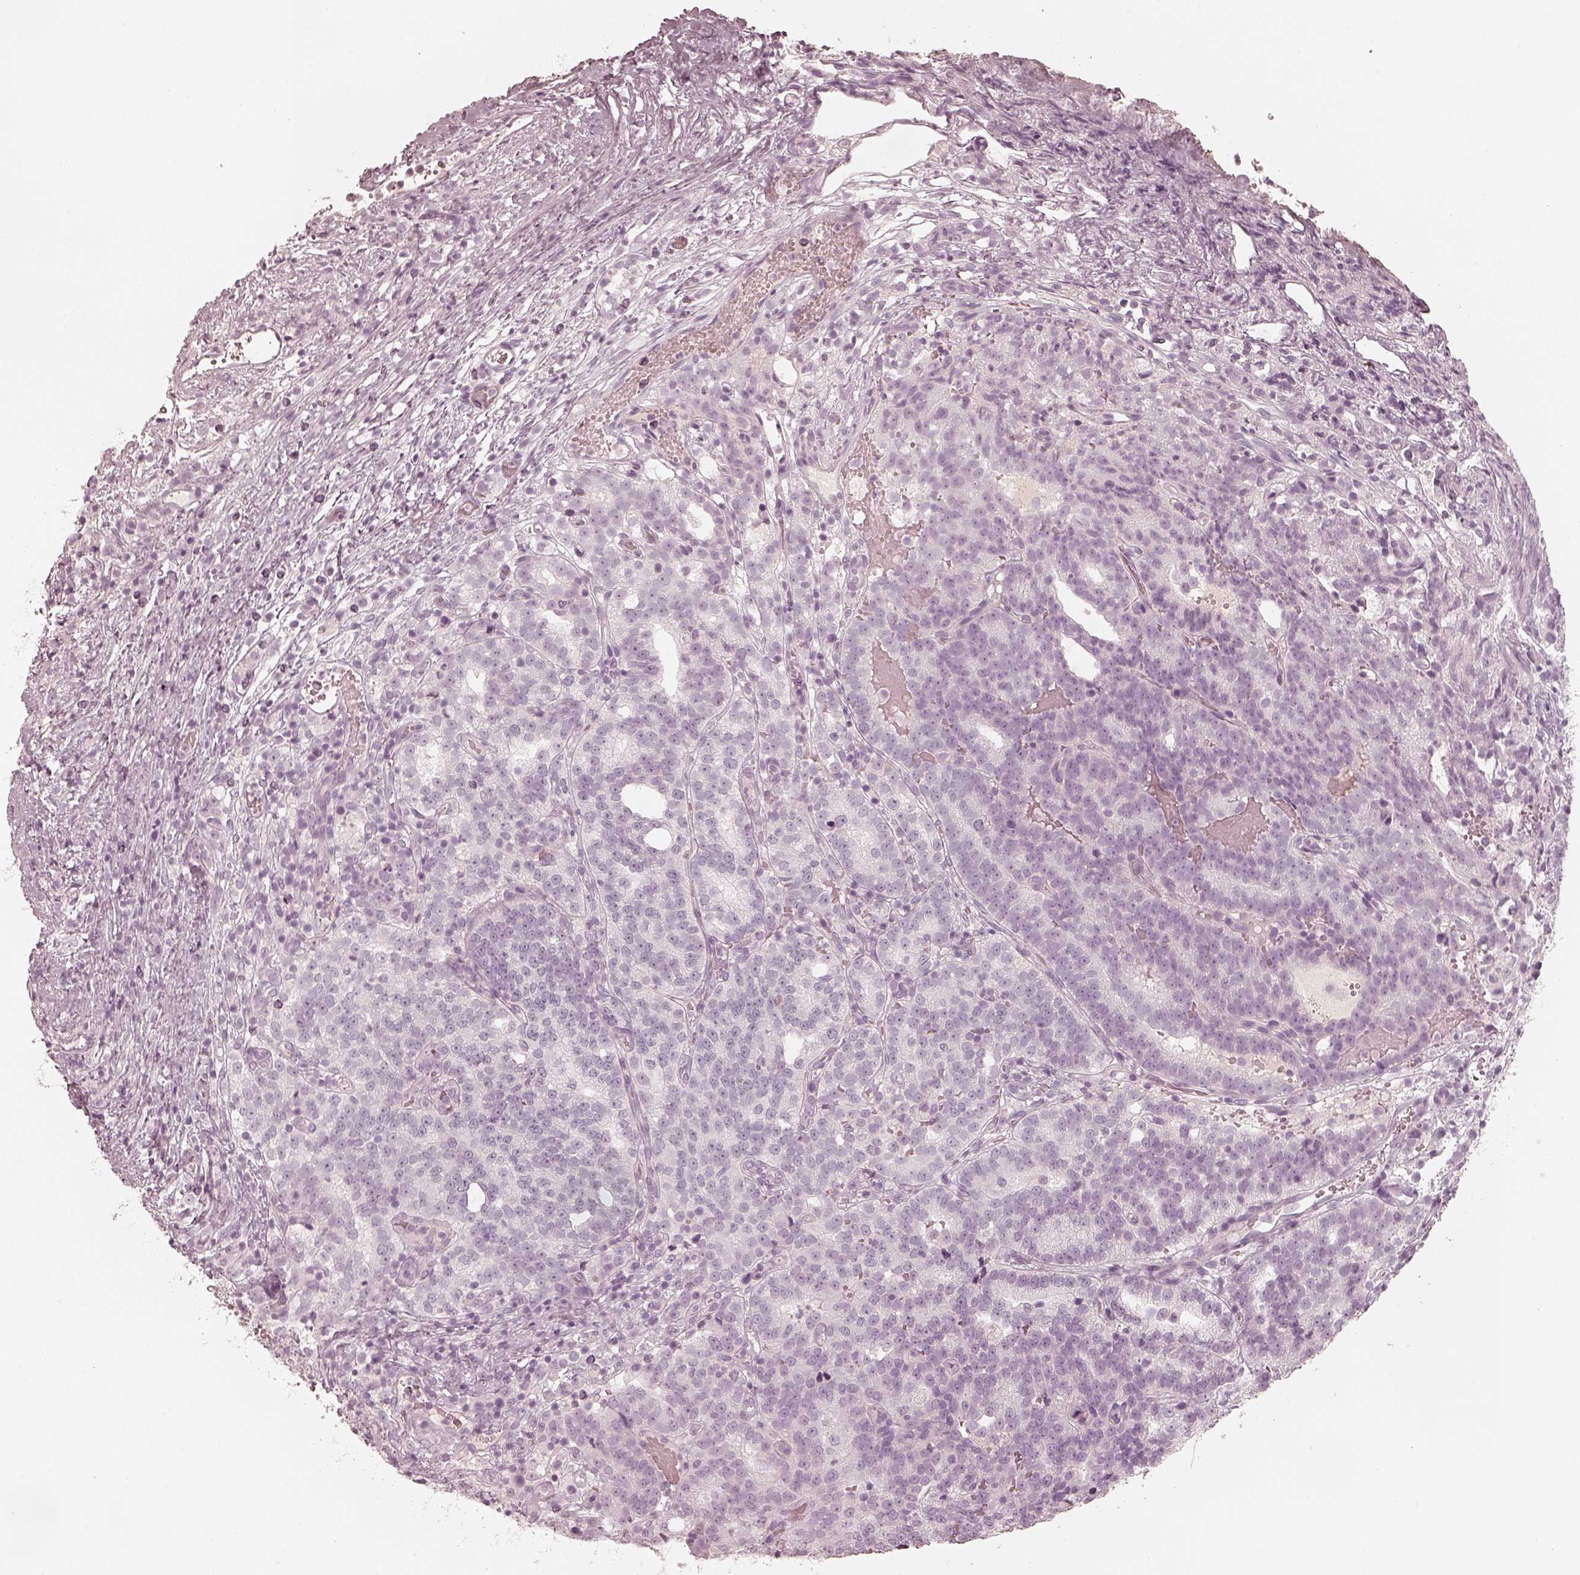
{"staining": {"intensity": "negative", "quantity": "none", "location": "none"}, "tissue": "prostate cancer", "cell_type": "Tumor cells", "image_type": "cancer", "snomed": [{"axis": "morphology", "description": "Adenocarcinoma, High grade"}, {"axis": "topography", "description": "Prostate"}], "caption": "DAB (3,3'-diaminobenzidine) immunohistochemical staining of human prostate cancer displays no significant staining in tumor cells. (DAB IHC, high magnification).", "gene": "KRT82", "patient": {"sex": "male", "age": 53}}